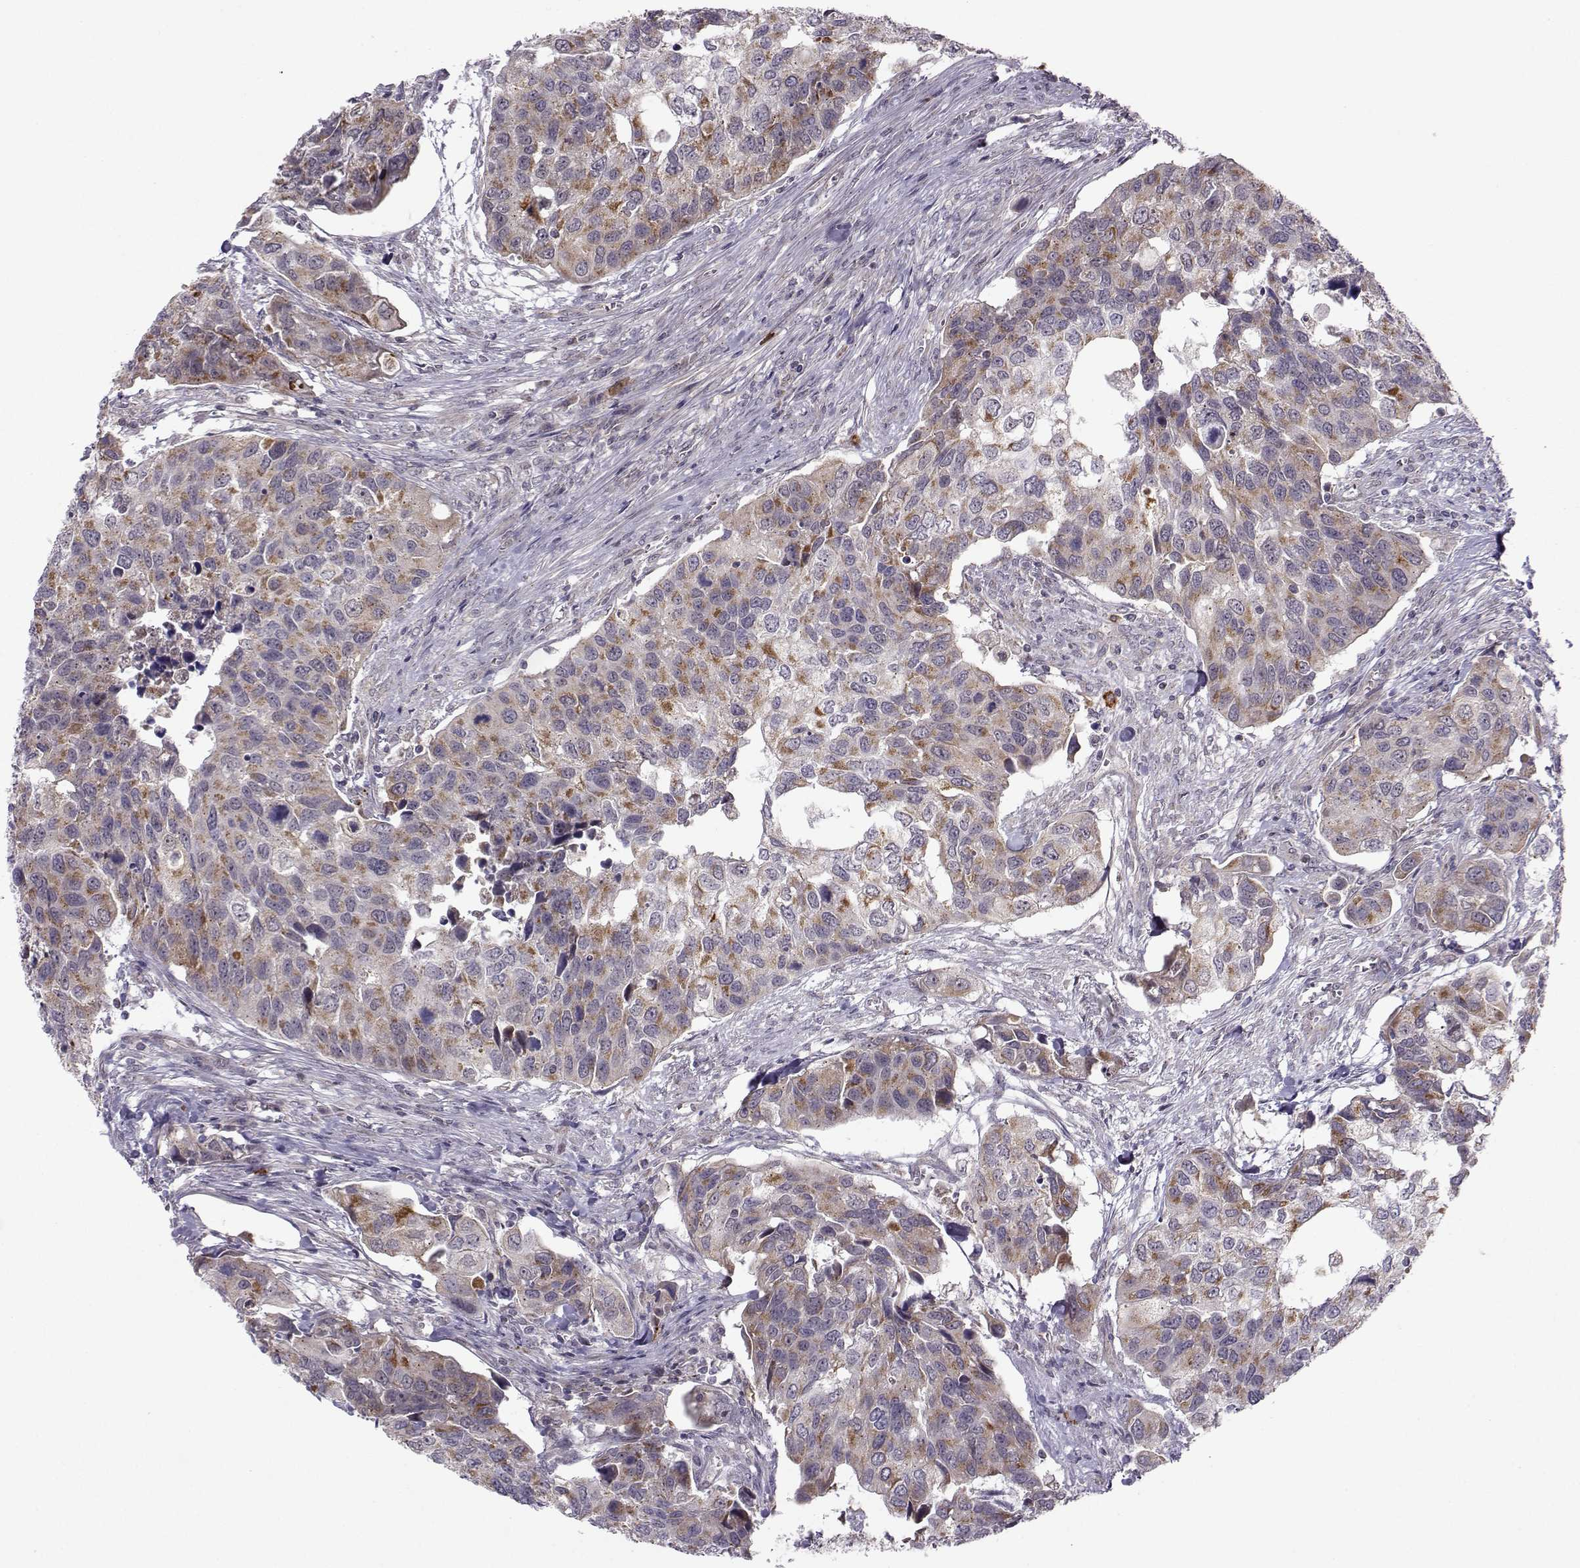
{"staining": {"intensity": "moderate", "quantity": "25%-75%", "location": "cytoplasmic/membranous"}, "tissue": "urothelial cancer", "cell_type": "Tumor cells", "image_type": "cancer", "snomed": [{"axis": "morphology", "description": "Urothelial carcinoma, High grade"}, {"axis": "topography", "description": "Urinary bladder"}], "caption": "This is a micrograph of immunohistochemistry staining of urothelial carcinoma (high-grade), which shows moderate staining in the cytoplasmic/membranous of tumor cells.", "gene": "NECAB3", "patient": {"sex": "male", "age": 60}}